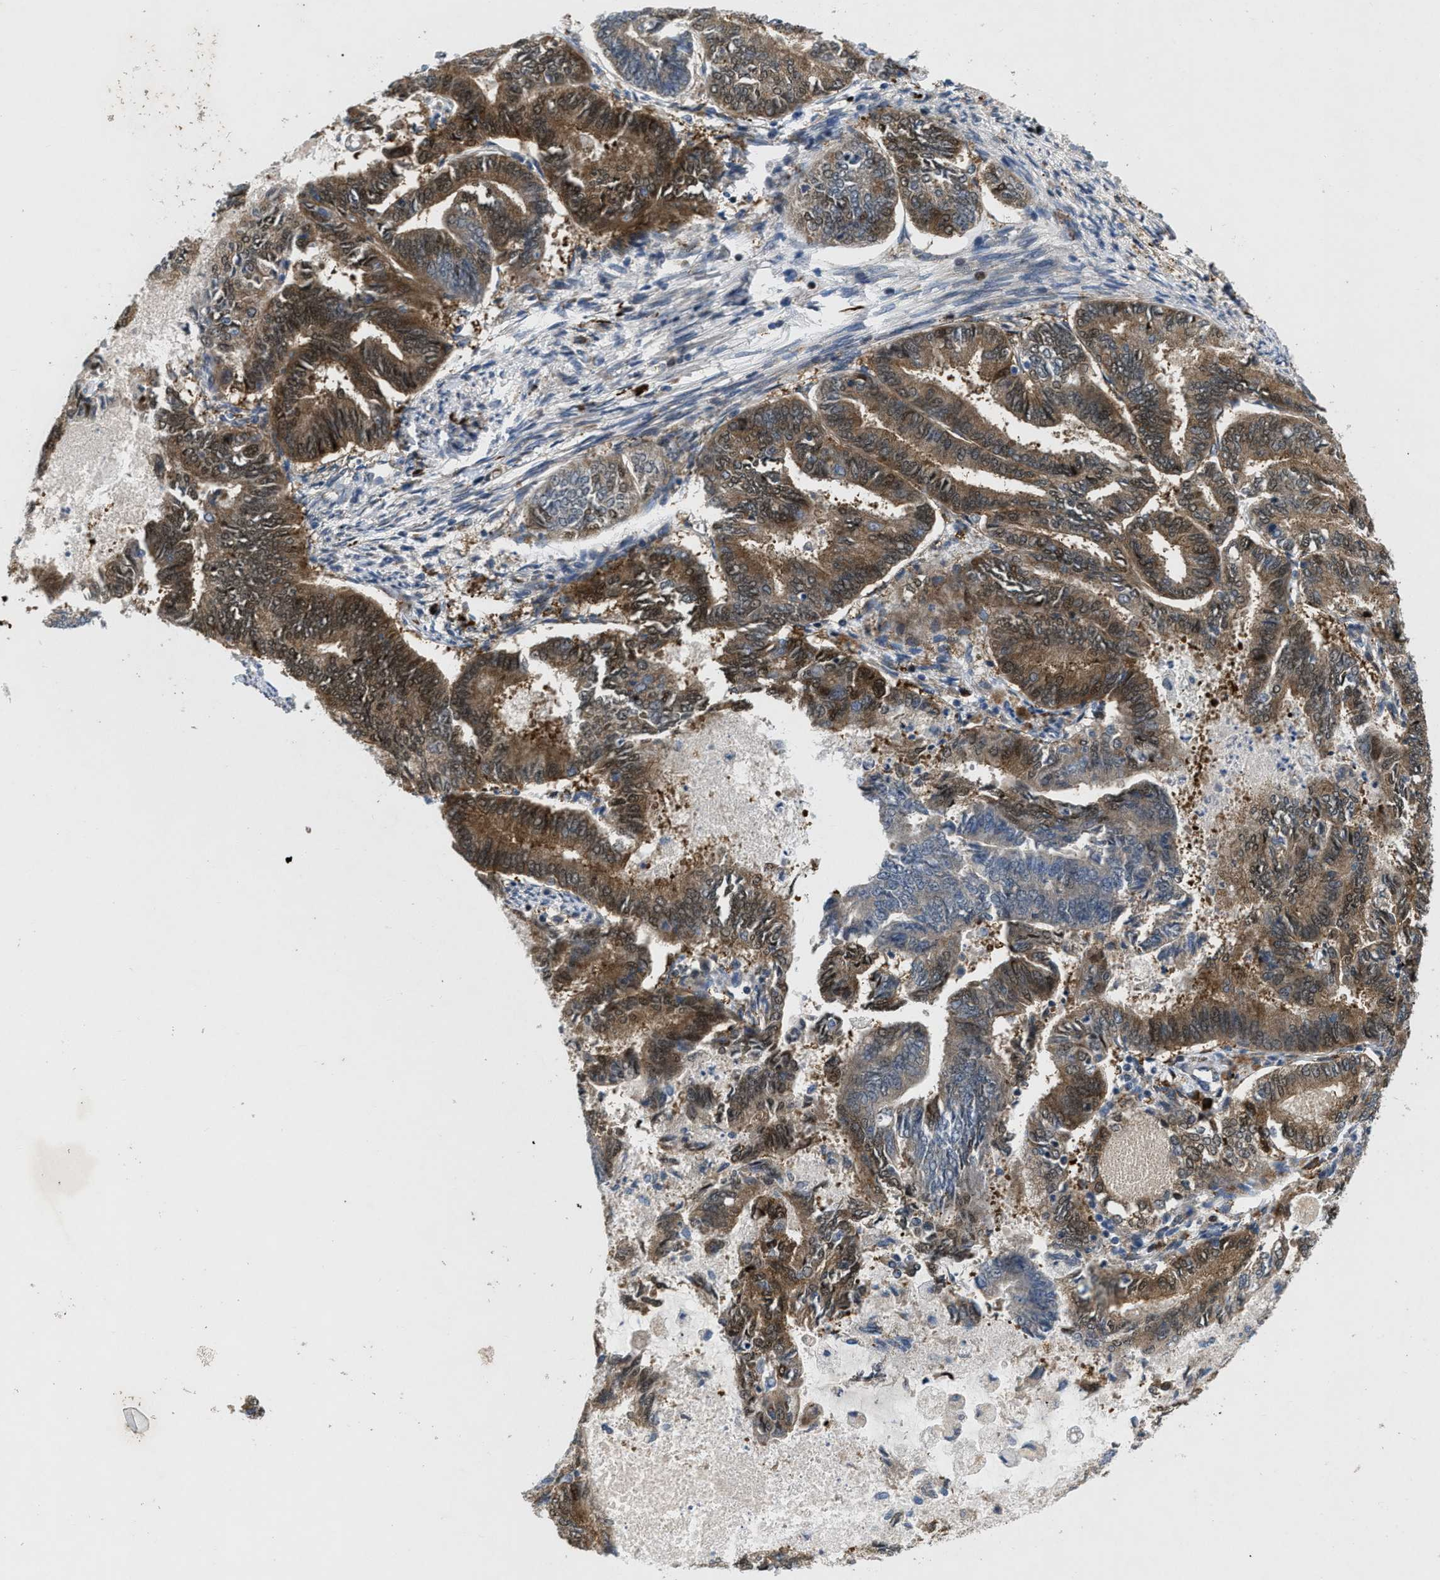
{"staining": {"intensity": "strong", "quantity": ">75%", "location": "cytoplasmic/membranous,nuclear"}, "tissue": "endometrial cancer", "cell_type": "Tumor cells", "image_type": "cancer", "snomed": [{"axis": "morphology", "description": "Adenocarcinoma, NOS"}, {"axis": "topography", "description": "Endometrium"}], "caption": "Immunohistochemical staining of human adenocarcinoma (endometrial) demonstrates high levels of strong cytoplasmic/membranous and nuclear expression in about >75% of tumor cells. Using DAB (3,3'-diaminobenzidine) (brown) and hematoxylin (blue) stains, captured at high magnification using brightfield microscopy.", "gene": "HSPA12B", "patient": {"sex": "female", "age": 86}}